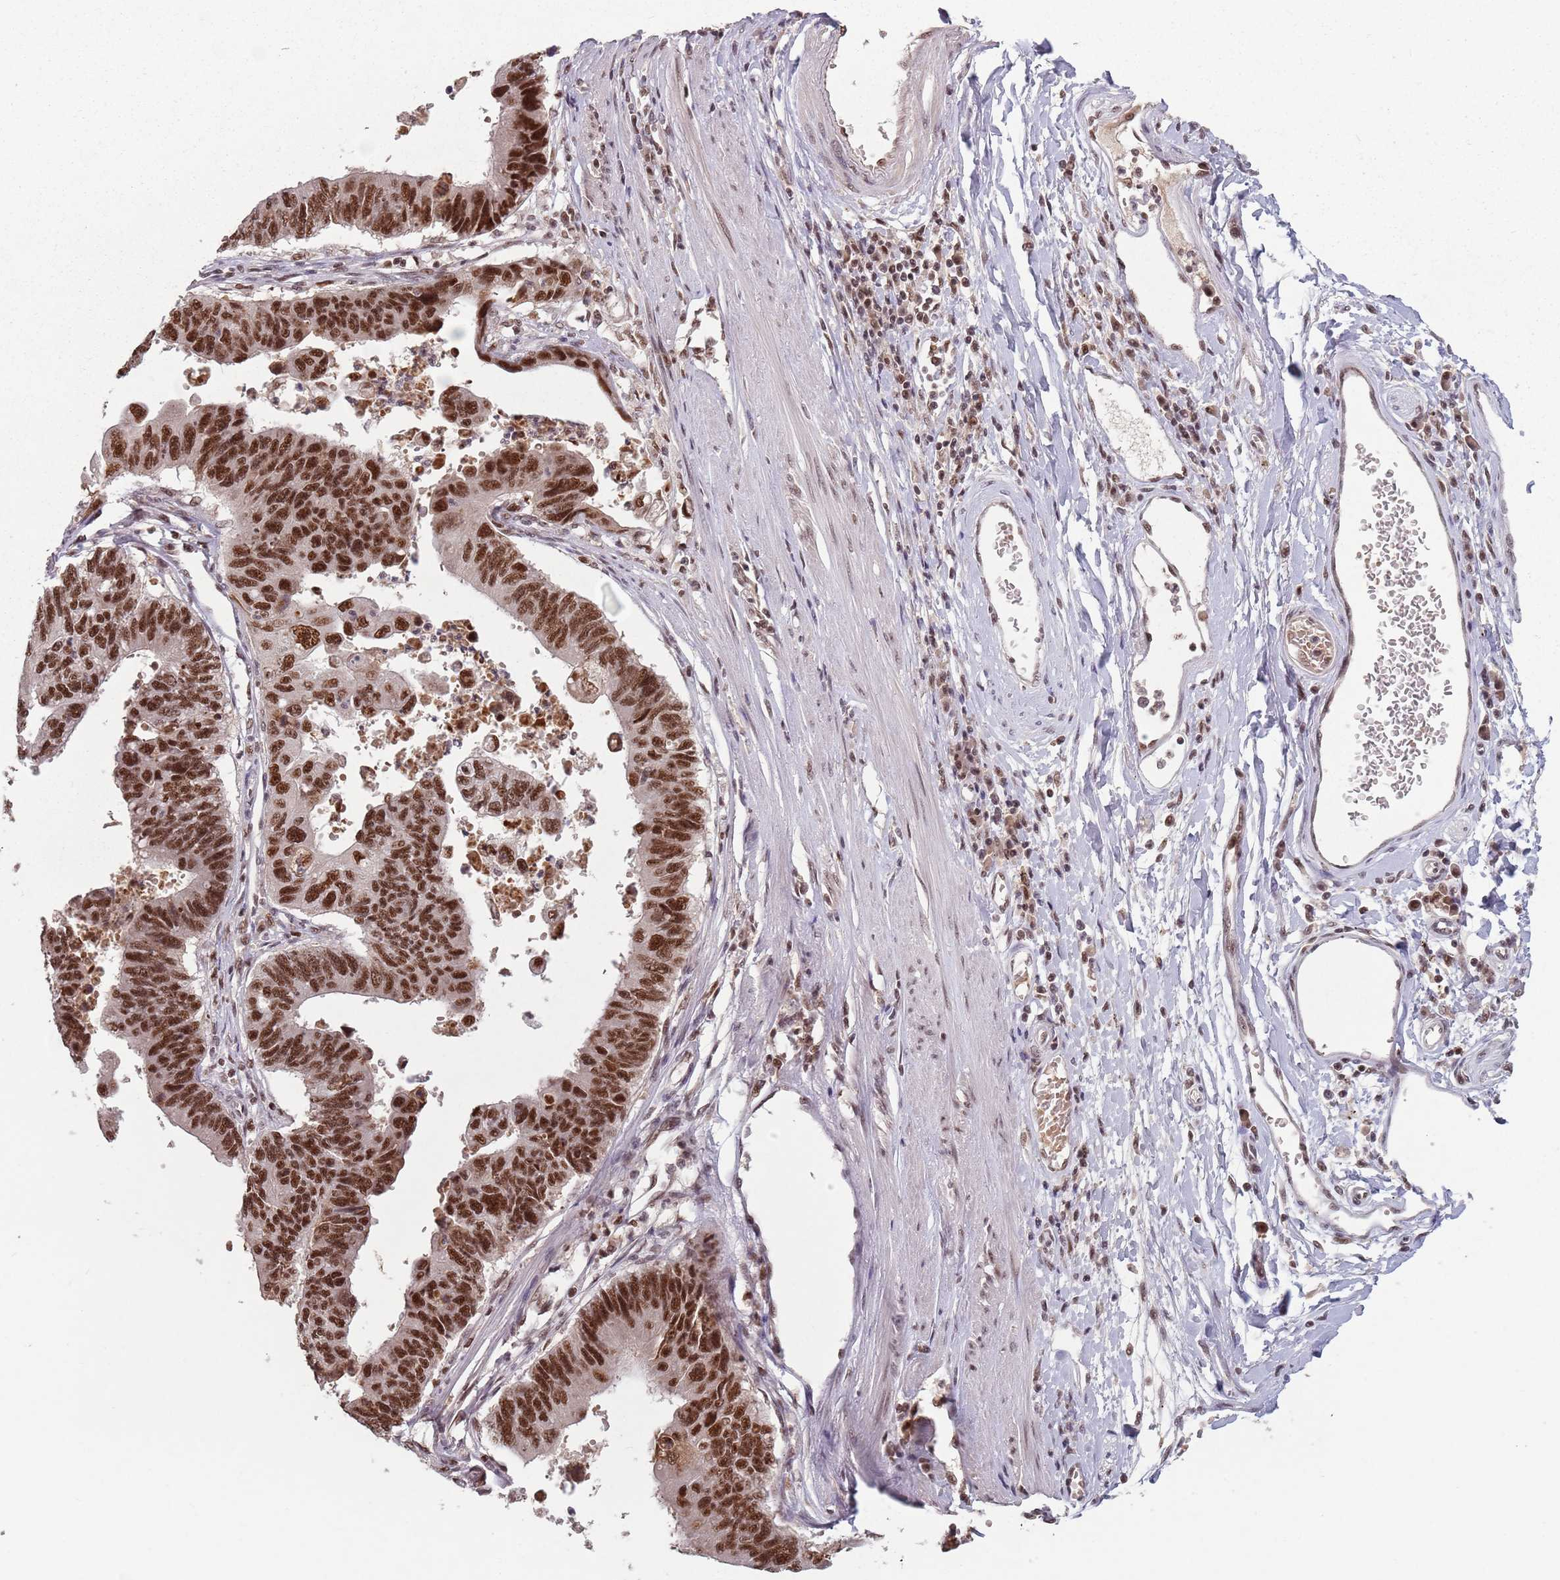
{"staining": {"intensity": "strong", "quantity": ">75%", "location": "nuclear"}, "tissue": "stomach cancer", "cell_type": "Tumor cells", "image_type": "cancer", "snomed": [{"axis": "morphology", "description": "Adenocarcinoma, NOS"}, {"axis": "topography", "description": "Stomach"}], "caption": "Immunohistochemical staining of human stomach cancer (adenocarcinoma) displays high levels of strong nuclear positivity in approximately >75% of tumor cells. Using DAB (3,3'-diaminobenzidine) (brown) and hematoxylin (blue) stains, captured at high magnification using brightfield microscopy.", "gene": "NCBP1", "patient": {"sex": "male", "age": 59}}